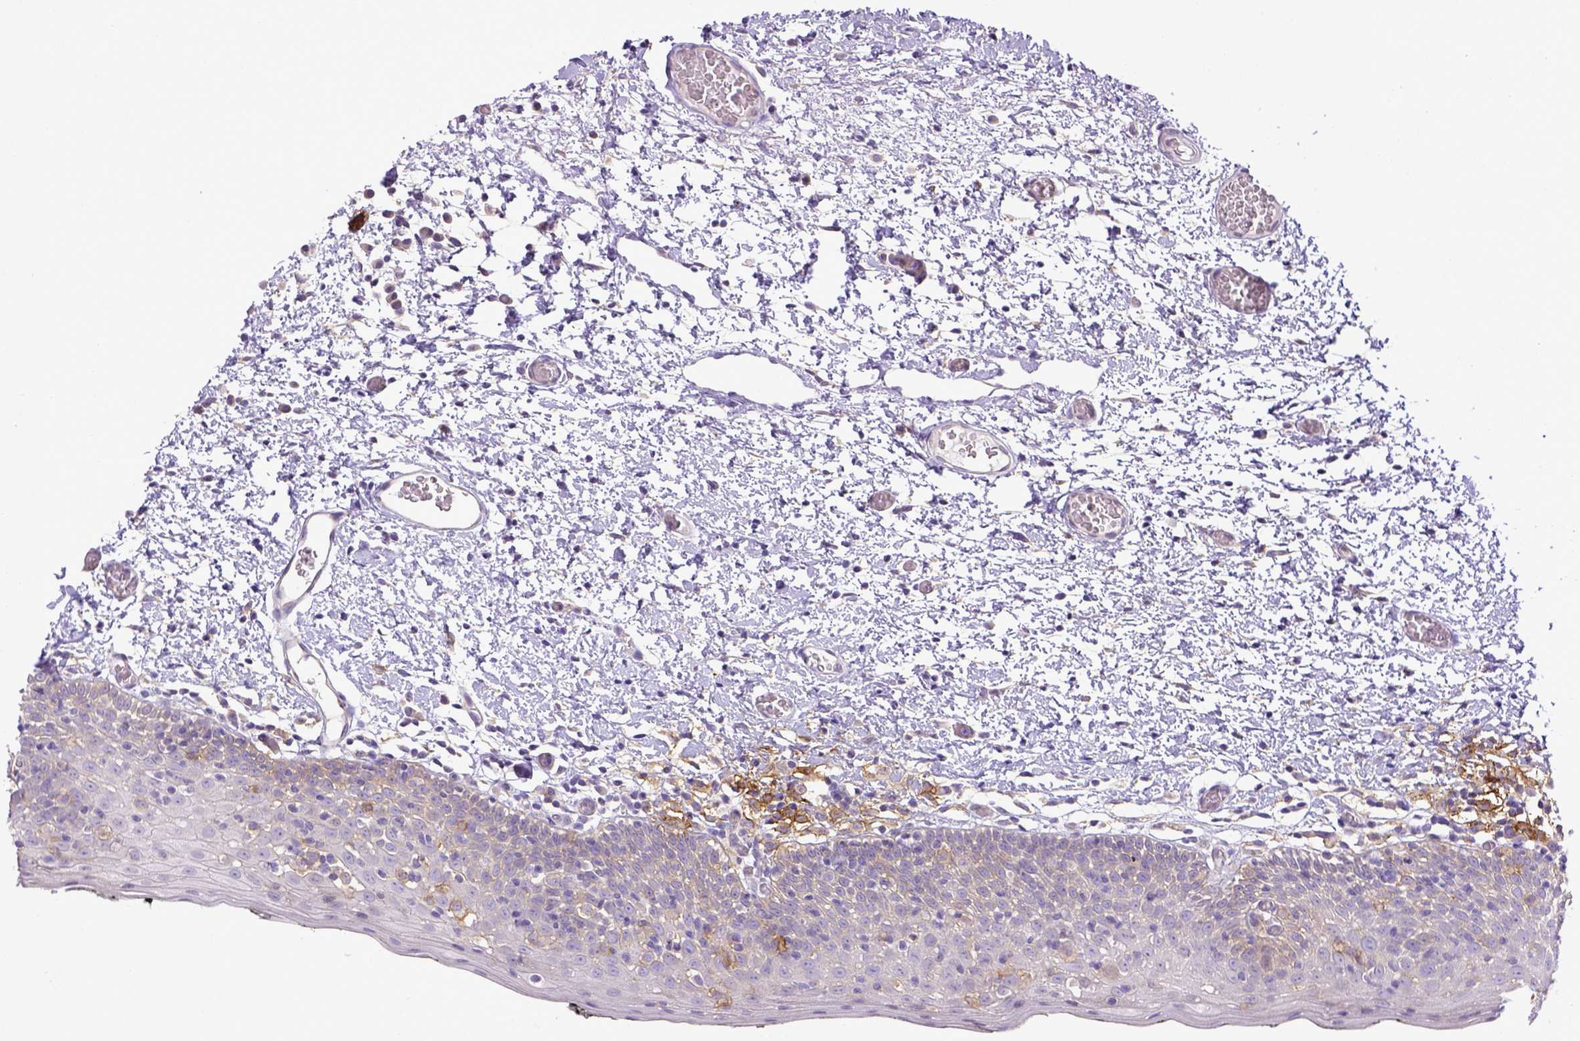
{"staining": {"intensity": "negative", "quantity": "none", "location": "none"}, "tissue": "oral mucosa", "cell_type": "Squamous epithelial cells", "image_type": "normal", "snomed": [{"axis": "morphology", "description": "Normal tissue, NOS"}, {"axis": "morphology", "description": "Squamous cell carcinoma, NOS"}, {"axis": "topography", "description": "Oral tissue"}, {"axis": "topography", "description": "Head-Neck"}], "caption": "High magnification brightfield microscopy of normal oral mucosa stained with DAB (brown) and counterstained with hematoxylin (blue): squamous epithelial cells show no significant positivity. (DAB immunohistochemistry (IHC), high magnification).", "gene": "CD40", "patient": {"sex": "male", "age": 69}}